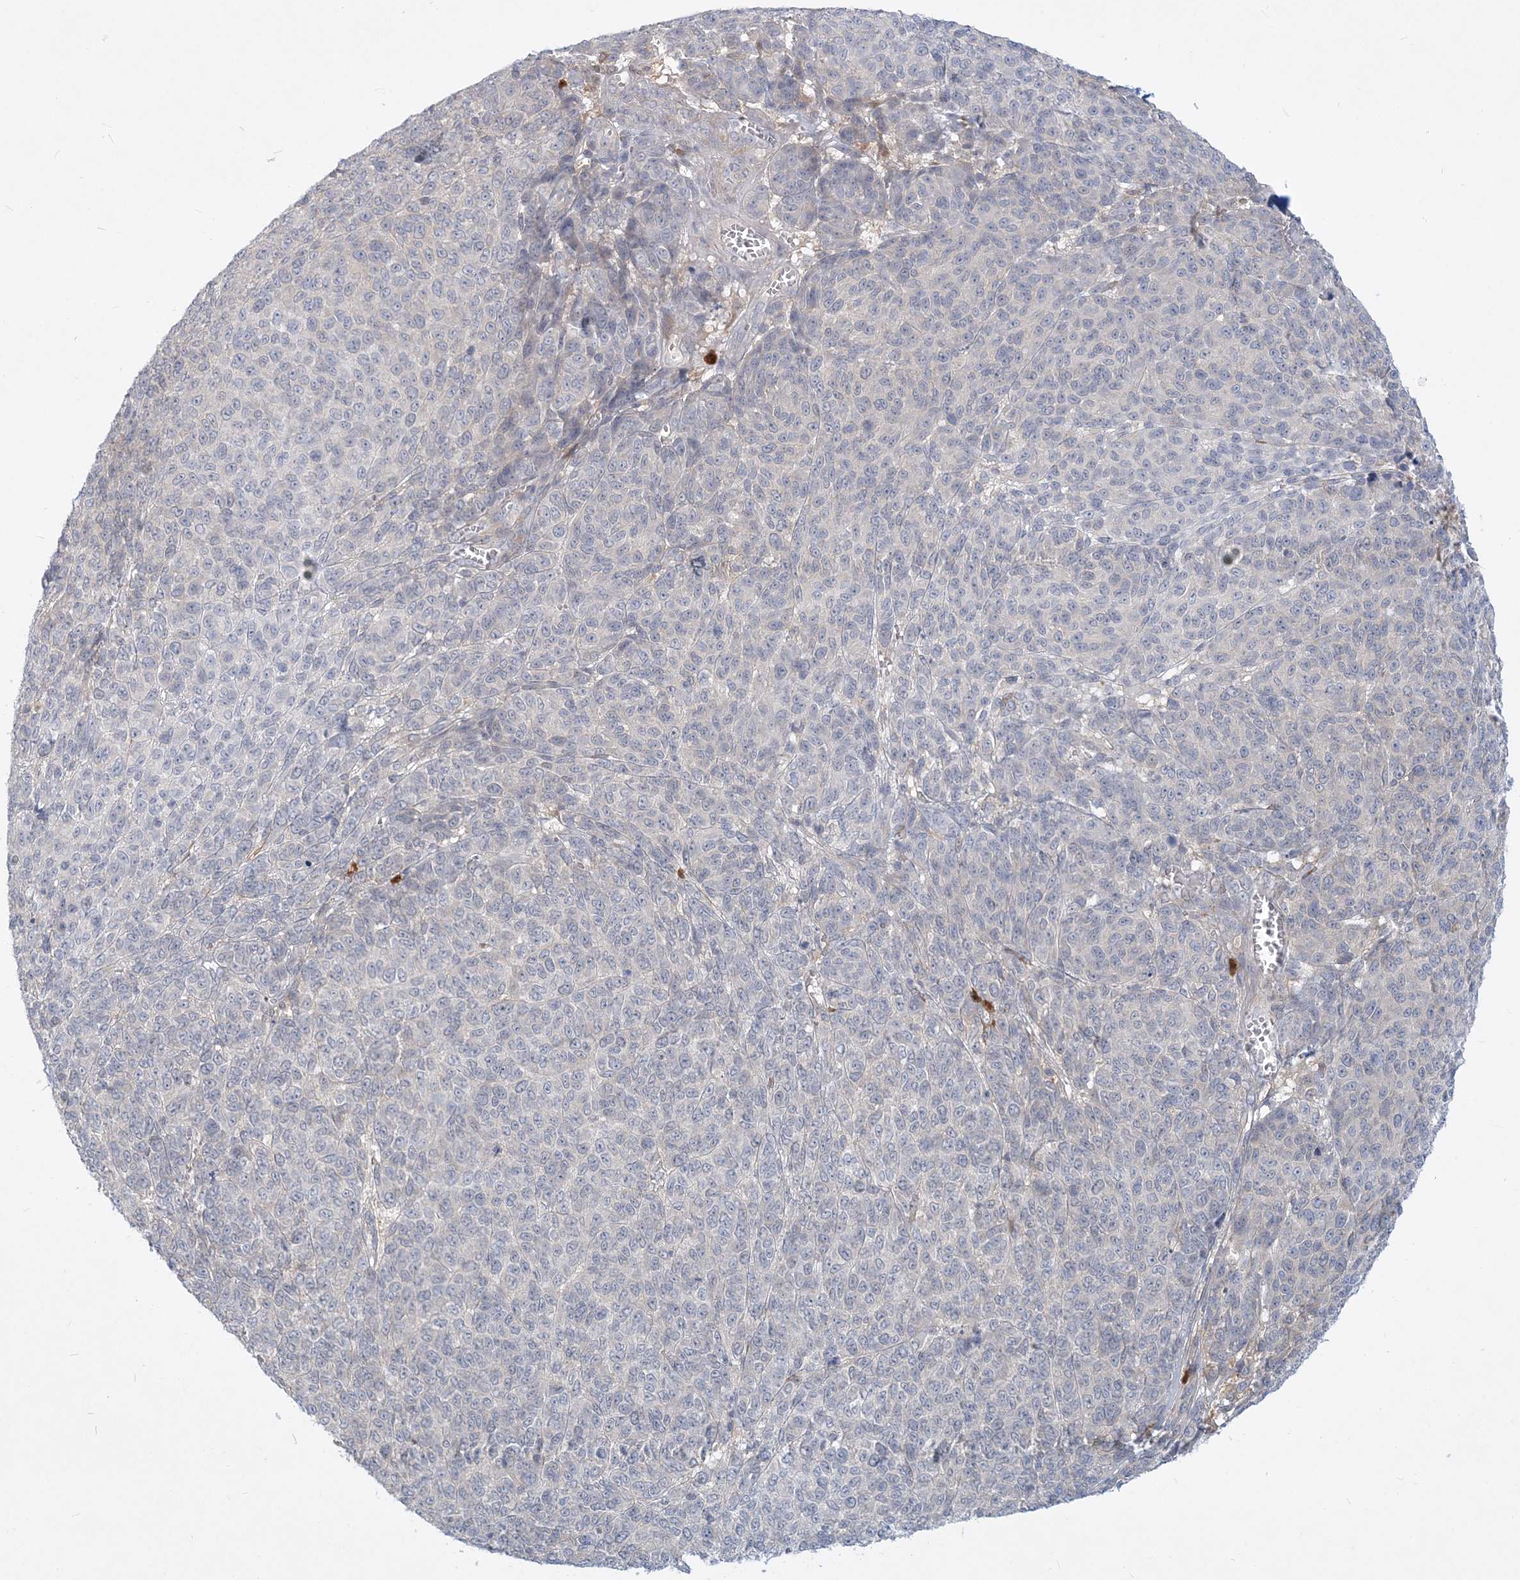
{"staining": {"intensity": "negative", "quantity": "none", "location": "none"}, "tissue": "melanoma", "cell_type": "Tumor cells", "image_type": "cancer", "snomed": [{"axis": "morphology", "description": "Malignant melanoma, NOS"}, {"axis": "topography", "description": "Skin"}], "caption": "Image shows no protein expression in tumor cells of malignant melanoma tissue.", "gene": "GMPPA", "patient": {"sex": "male", "age": 49}}